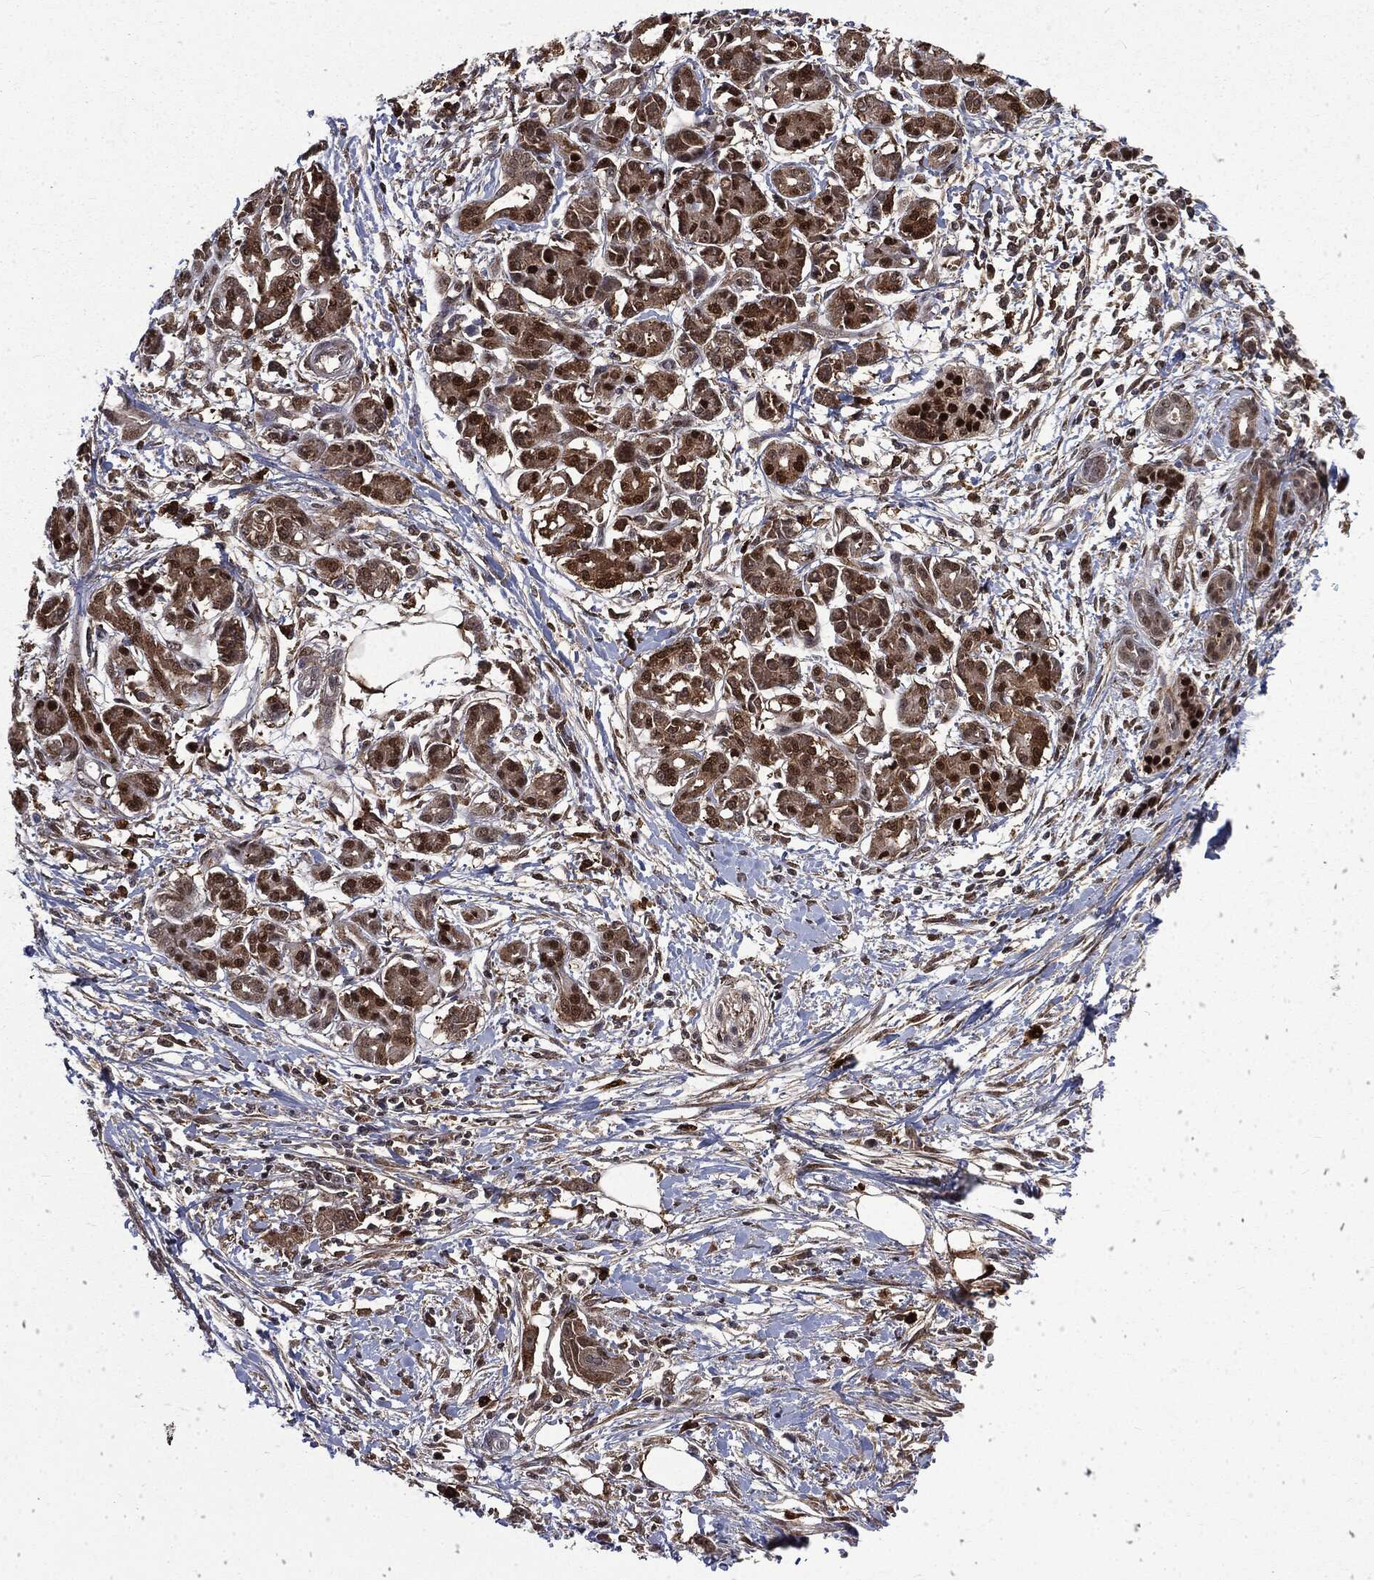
{"staining": {"intensity": "strong", "quantity": ">75%", "location": "cytoplasmic/membranous,nuclear"}, "tissue": "pancreatic cancer", "cell_type": "Tumor cells", "image_type": "cancer", "snomed": [{"axis": "morphology", "description": "Adenocarcinoma, NOS"}, {"axis": "topography", "description": "Pancreas"}], "caption": "DAB (3,3'-diaminobenzidine) immunohistochemical staining of human pancreatic cancer demonstrates strong cytoplasmic/membranous and nuclear protein staining in about >75% of tumor cells. The staining was performed using DAB to visualize the protein expression in brown, while the nuclei were stained in blue with hematoxylin (Magnification: 20x).", "gene": "GPI", "patient": {"sex": "male", "age": 72}}